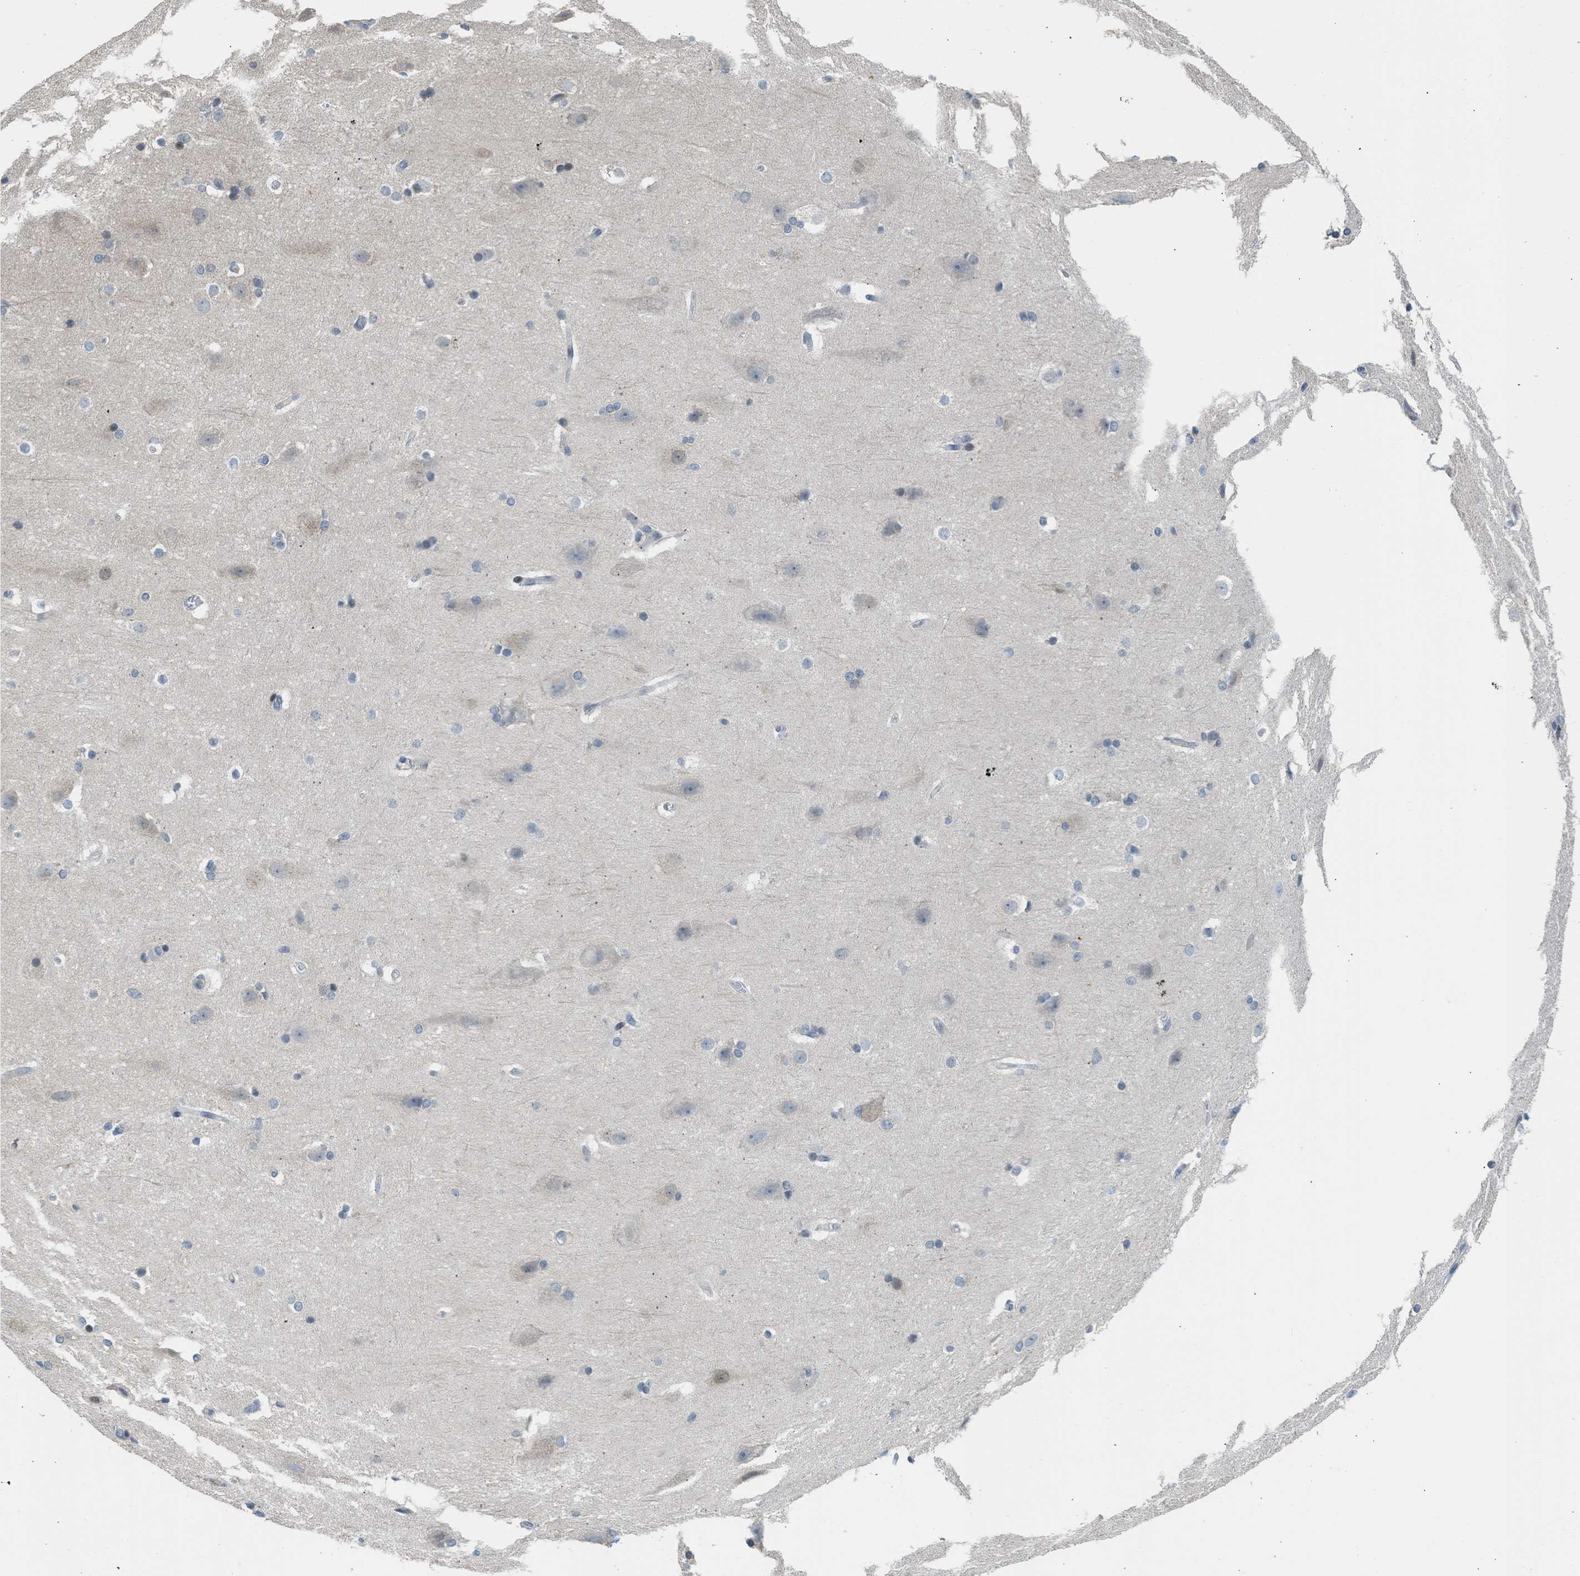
{"staining": {"intensity": "negative", "quantity": "none", "location": "none"}, "tissue": "cerebral cortex", "cell_type": "Endothelial cells", "image_type": "normal", "snomed": [{"axis": "morphology", "description": "Normal tissue, NOS"}, {"axis": "topography", "description": "Cerebral cortex"}, {"axis": "topography", "description": "Hippocampus"}], "caption": "A photomicrograph of cerebral cortex stained for a protein exhibits no brown staining in endothelial cells.", "gene": "TTBK2", "patient": {"sex": "female", "age": 19}}